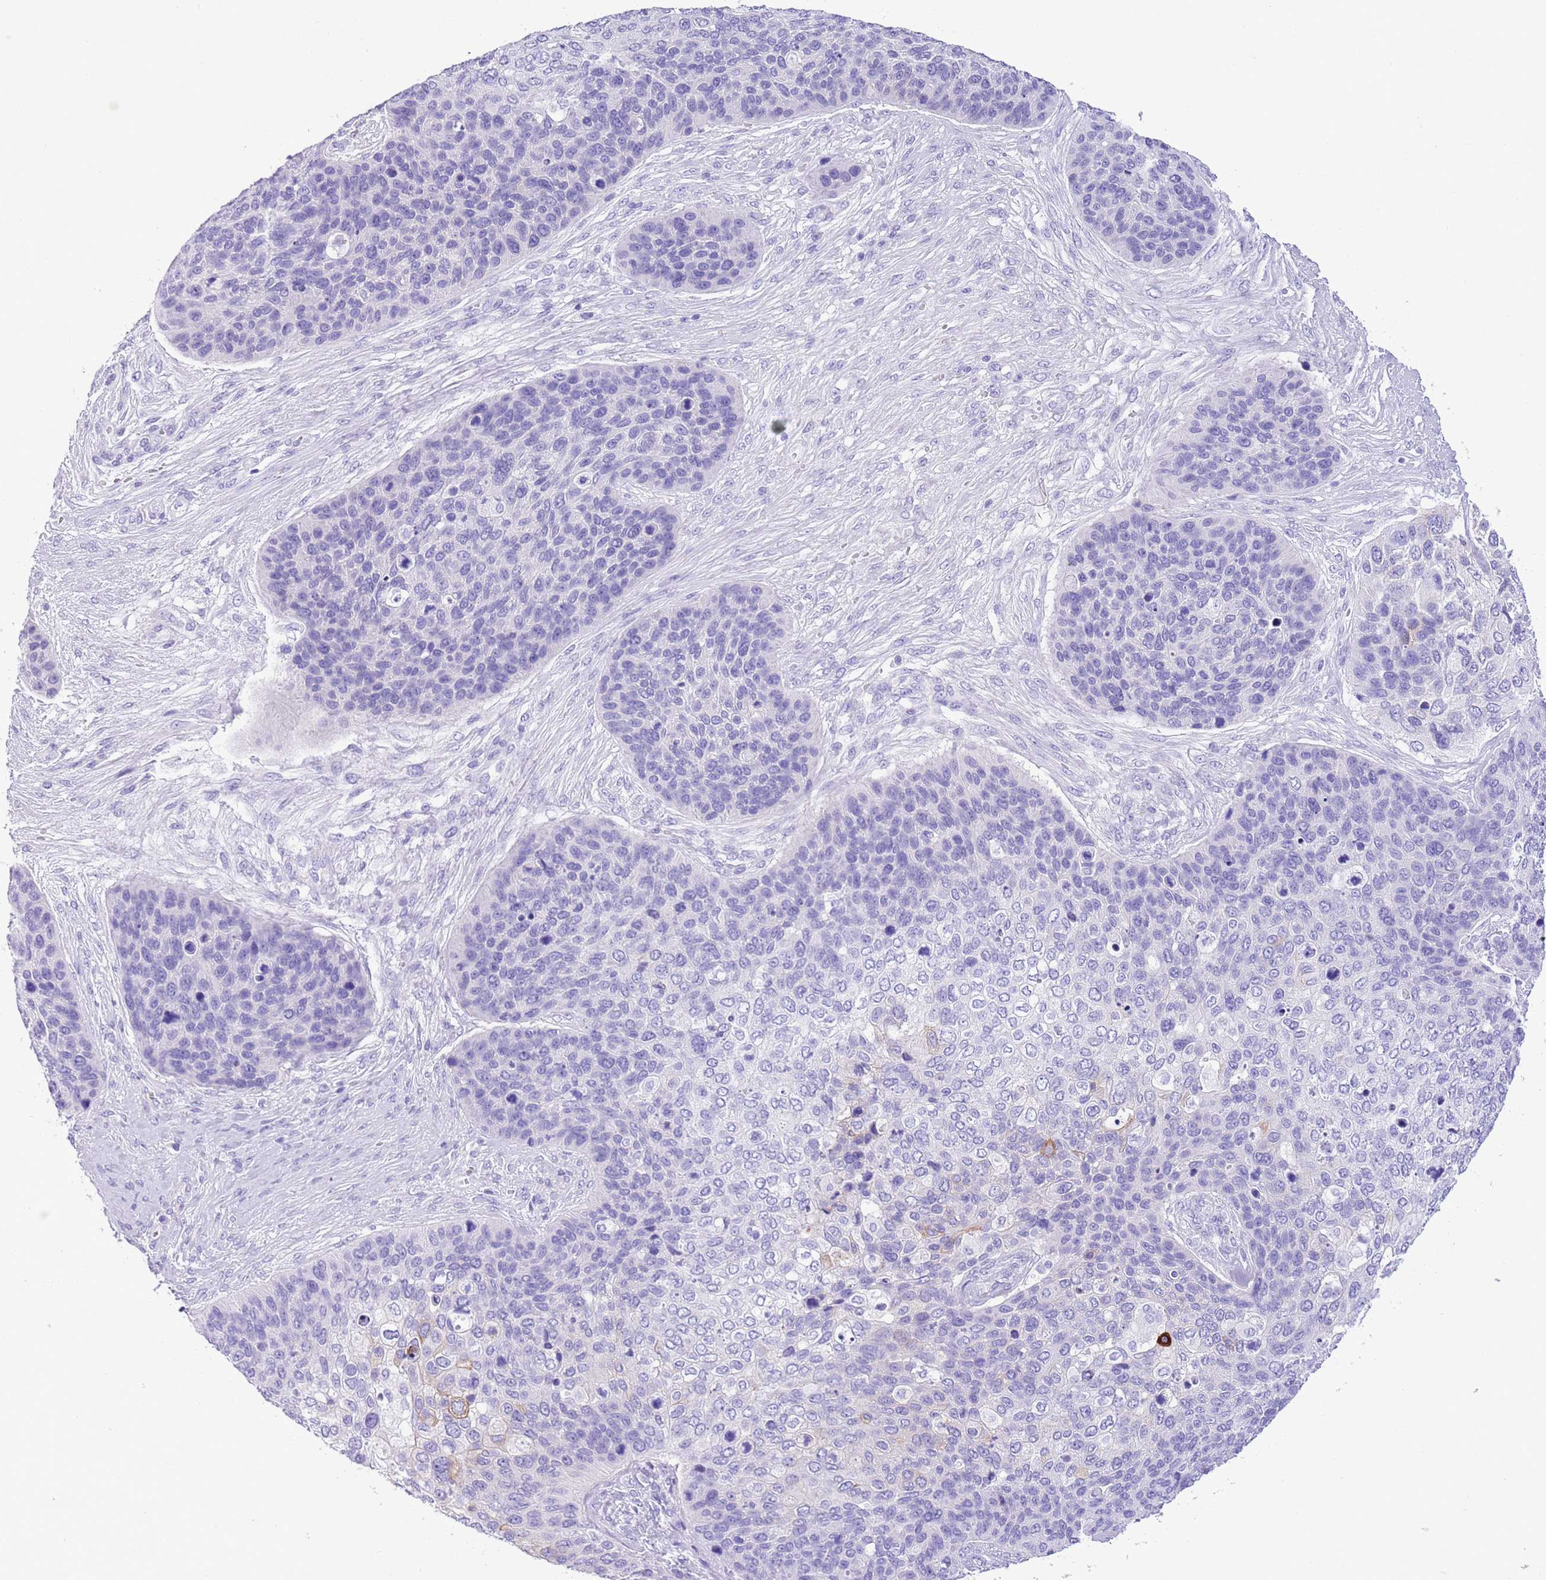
{"staining": {"intensity": "negative", "quantity": "none", "location": "none"}, "tissue": "skin cancer", "cell_type": "Tumor cells", "image_type": "cancer", "snomed": [{"axis": "morphology", "description": "Basal cell carcinoma"}, {"axis": "topography", "description": "Skin"}], "caption": "A high-resolution image shows immunohistochemistry staining of skin basal cell carcinoma, which shows no significant expression in tumor cells.", "gene": "TBC1D10B", "patient": {"sex": "female", "age": 74}}